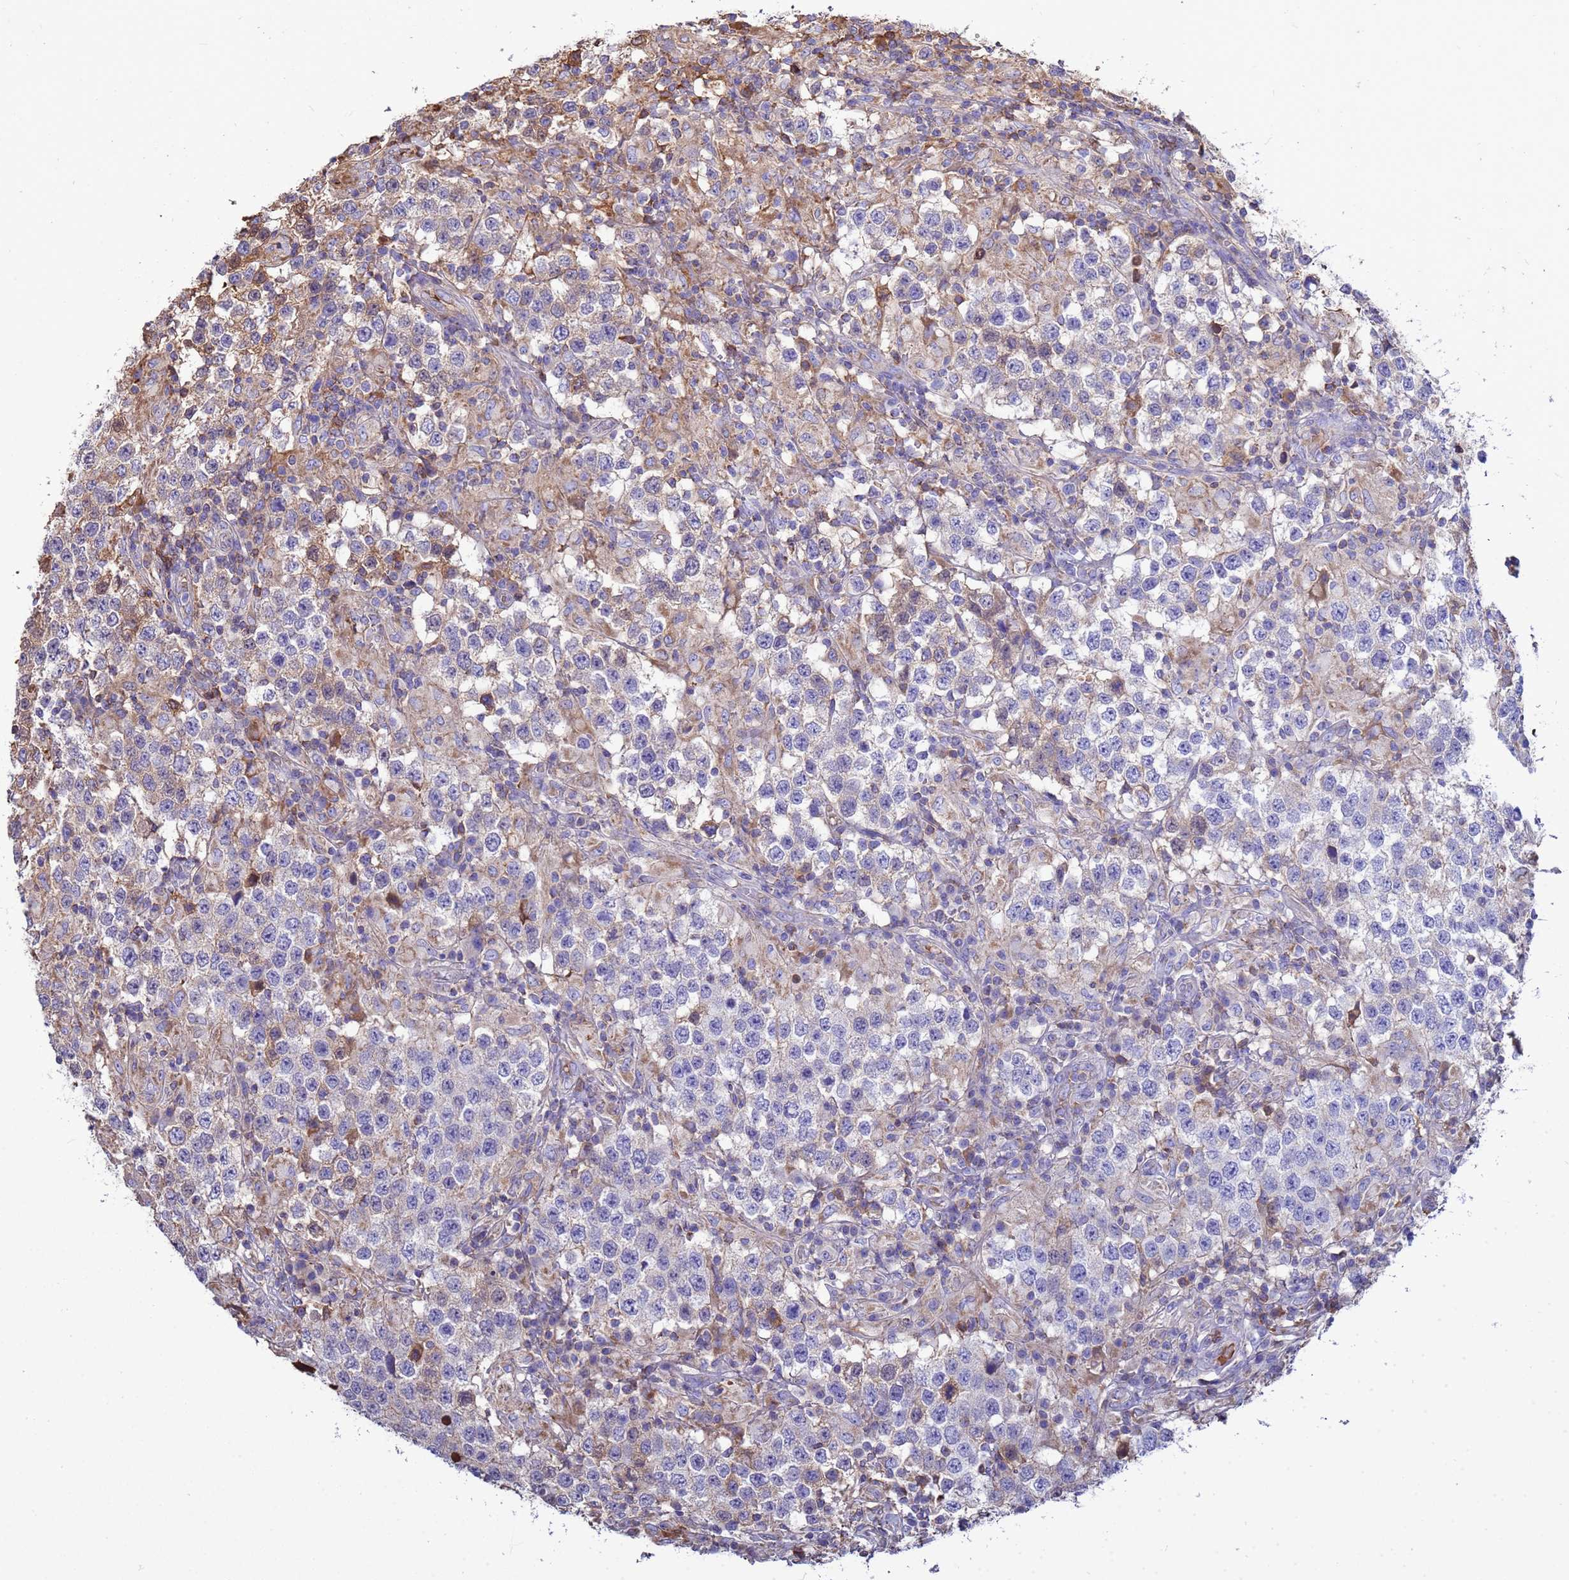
{"staining": {"intensity": "negative", "quantity": "none", "location": "none"}, "tissue": "testis cancer", "cell_type": "Tumor cells", "image_type": "cancer", "snomed": [{"axis": "morphology", "description": "Seminoma, NOS"}, {"axis": "morphology", "description": "Carcinoma, Embryonal, NOS"}, {"axis": "topography", "description": "Testis"}], "caption": "A micrograph of testis cancer (seminoma) stained for a protein shows no brown staining in tumor cells. The staining is performed using DAB (3,3'-diaminobenzidine) brown chromogen with nuclei counter-stained in using hematoxylin.", "gene": "GLUD1", "patient": {"sex": "male", "age": 41}}